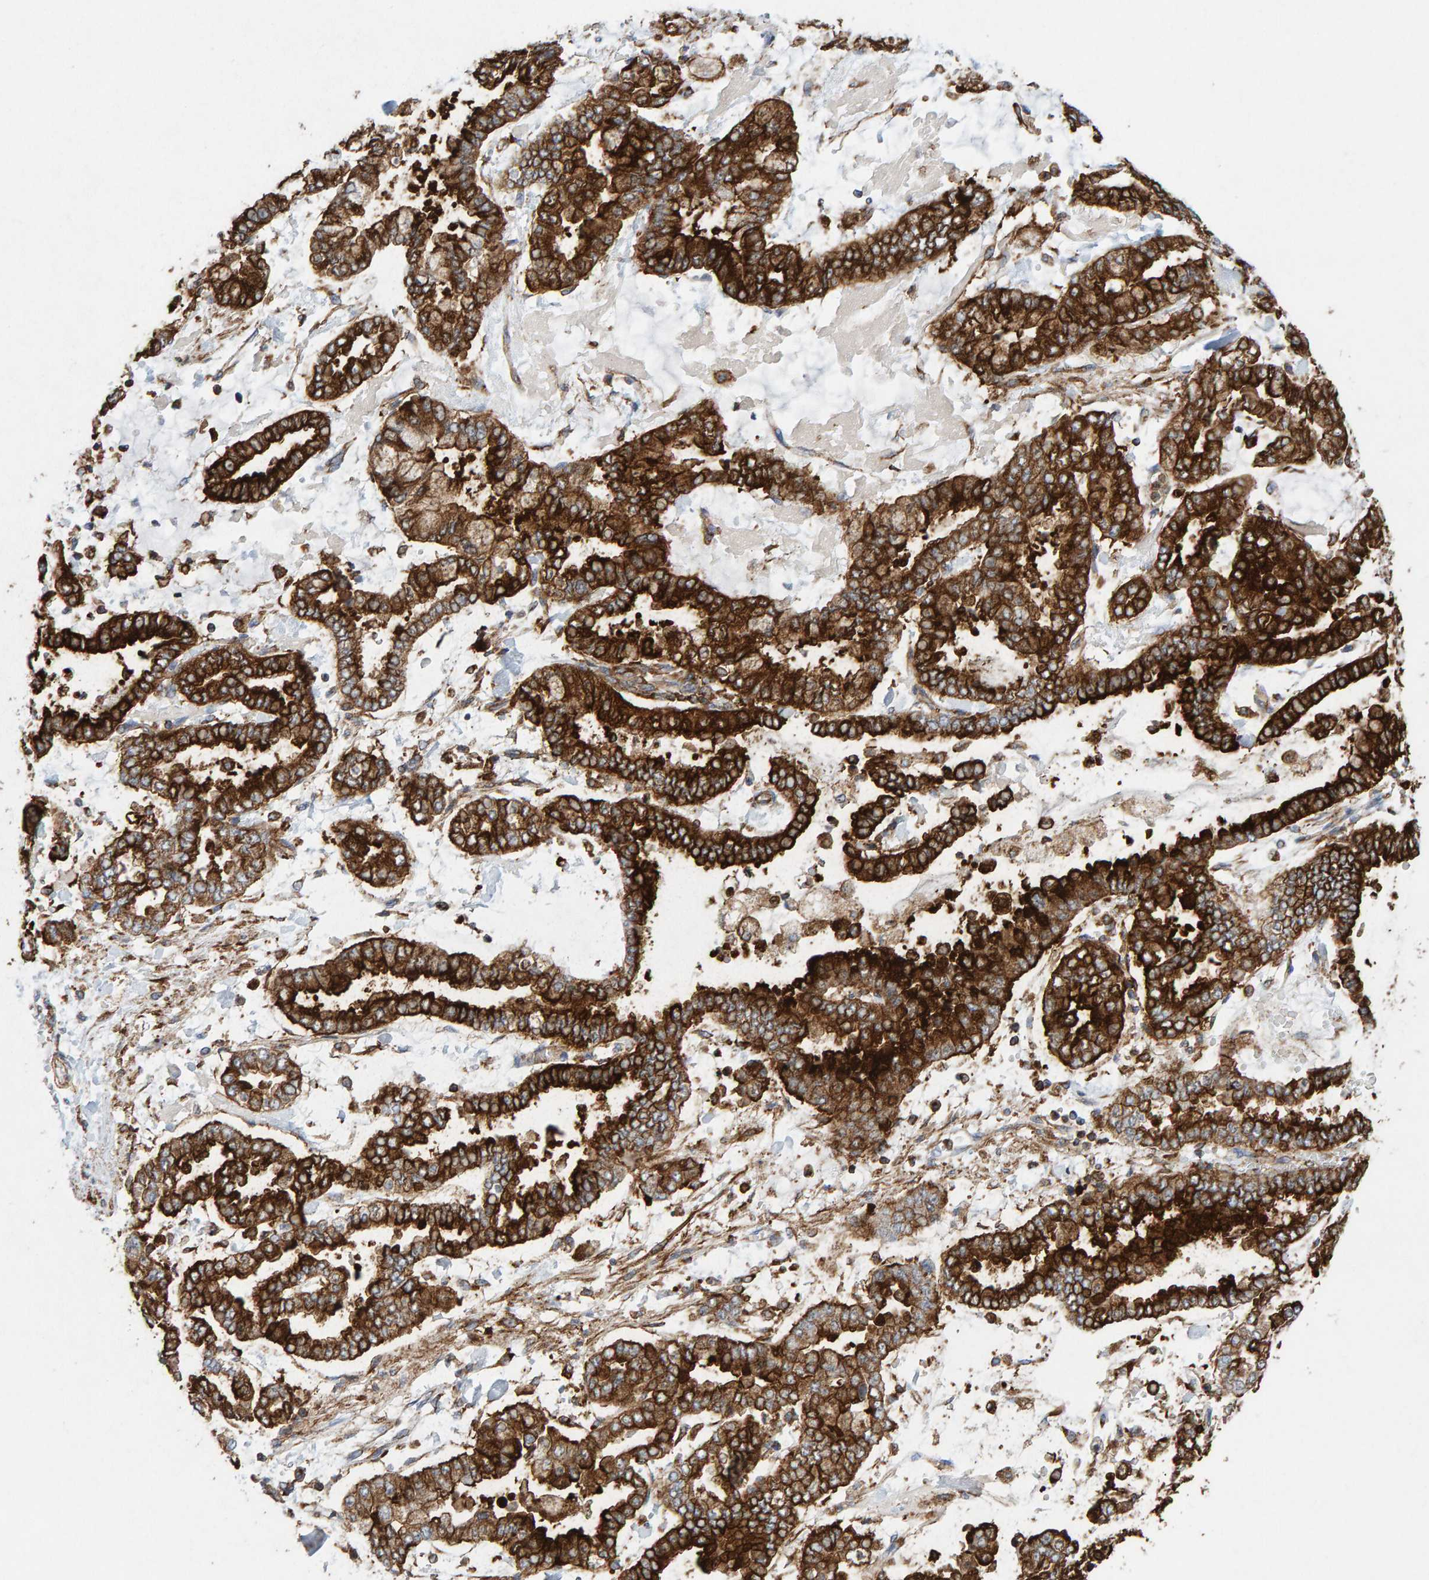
{"staining": {"intensity": "strong", "quantity": ">75%", "location": "cytoplasmic/membranous"}, "tissue": "stomach cancer", "cell_type": "Tumor cells", "image_type": "cancer", "snomed": [{"axis": "morphology", "description": "Normal tissue, NOS"}, {"axis": "morphology", "description": "Adenocarcinoma, NOS"}, {"axis": "topography", "description": "Stomach, upper"}, {"axis": "topography", "description": "Stomach"}], "caption": "Stomach cancer stained for a protein exhibits strong cytoplasmic/membranous positivity in tumor cells. The staining was performed using DAB (3,3'-diaminobenzidine) to visualize the protein expression in brown, while the nuclei were stained in blue with hematoxylin (Magnification: 20x).", "gene": "MVP", "patient": {"sex": "male", "age": 76}}